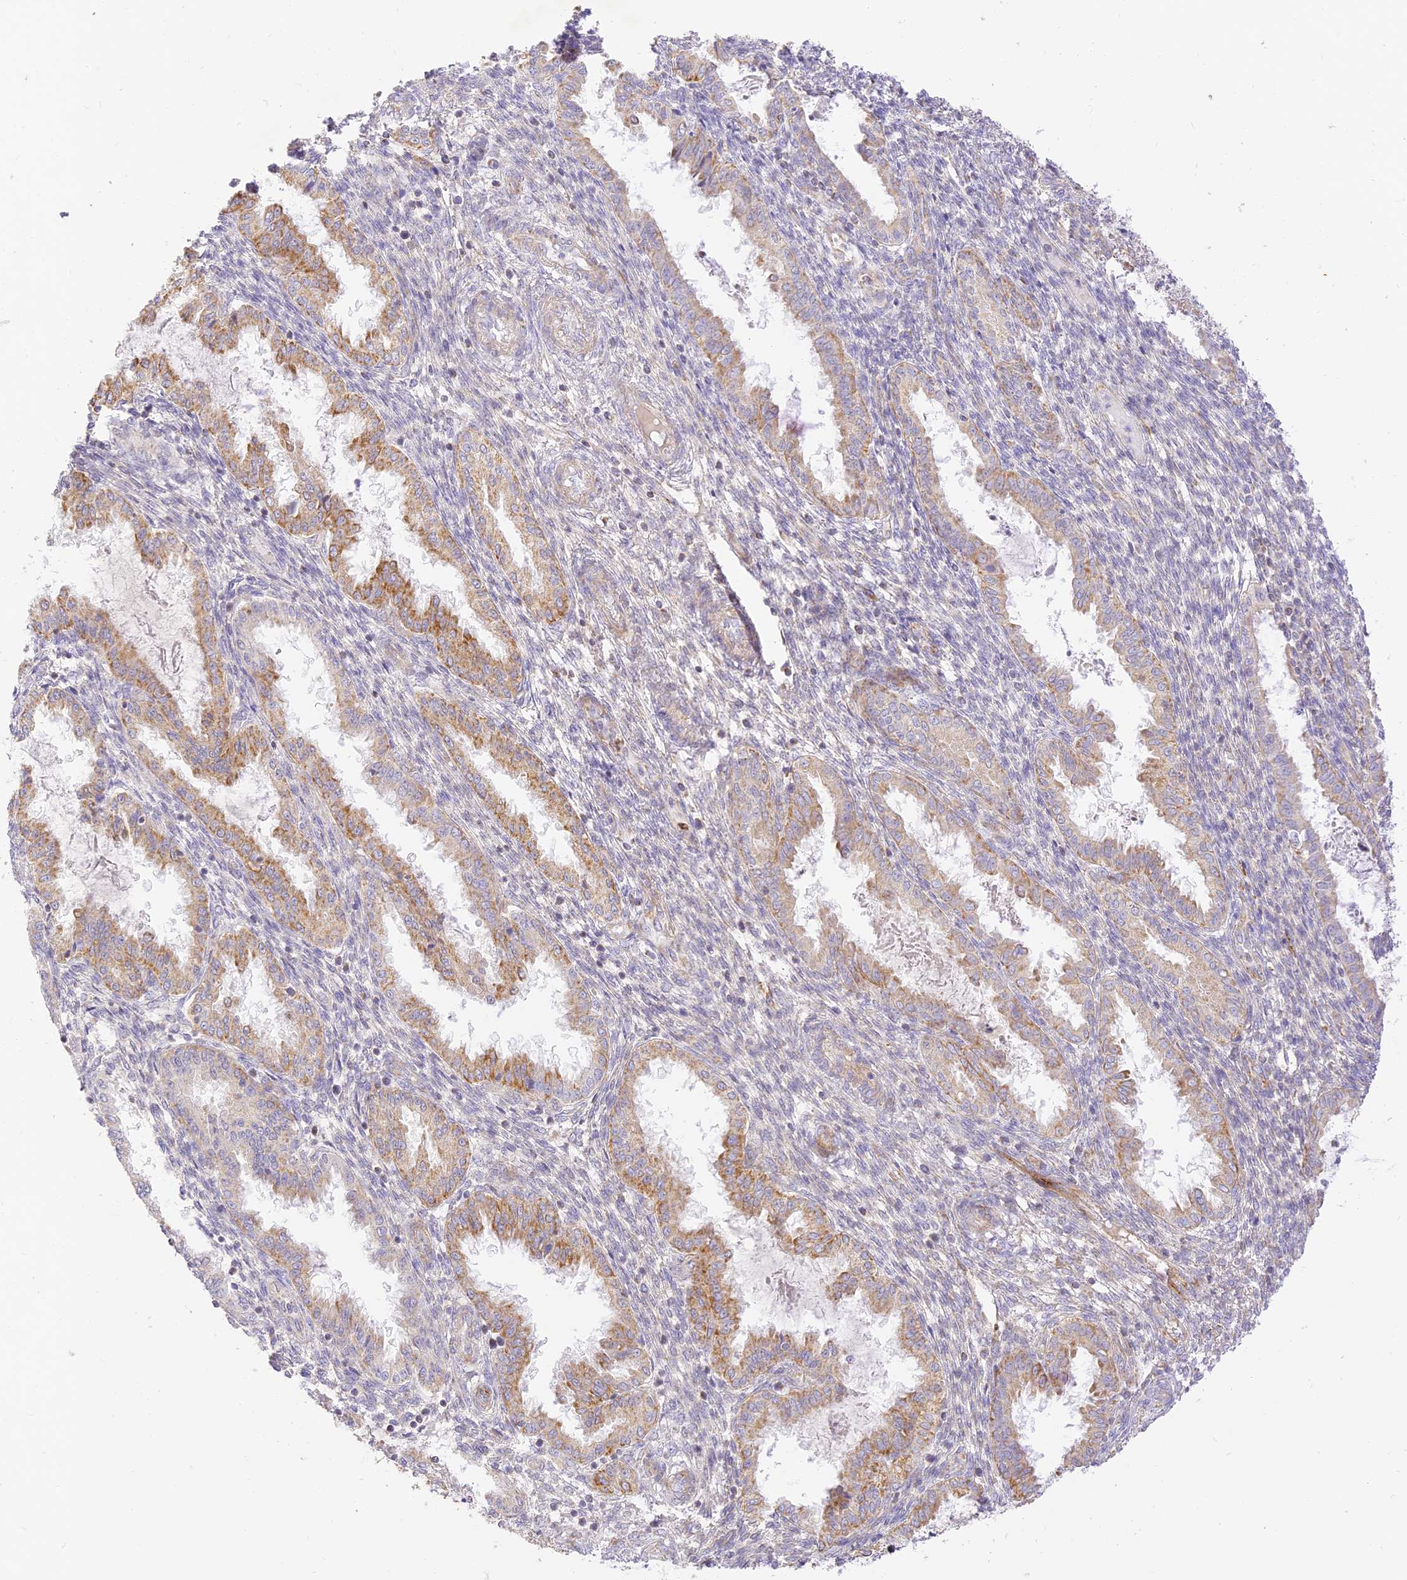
{"staining": {"intensity": "negative", "quantity": "none", "location": "none"}, "tissue": "endometrium", "cell_type": "Cells in endometrial stroma", "image_type": "normal", "snomed": [{"axis": "morphology", "description": "Normal tissue, NOS"}, {"axis": "topography", "description": "Endometrium"}], "caption": "DAB immunohistochemical staining of benign human endometrium displays no significant positivity in cells in endometrial stroma. (Stains: DAB (3,3'-diaminobenzidine) IHC with hematoxylin counter stain, Microscopy: brightfield microscopy at high magnification).", "gene": "LRRC15", "patient": {"sex": "female", "age": 33}}